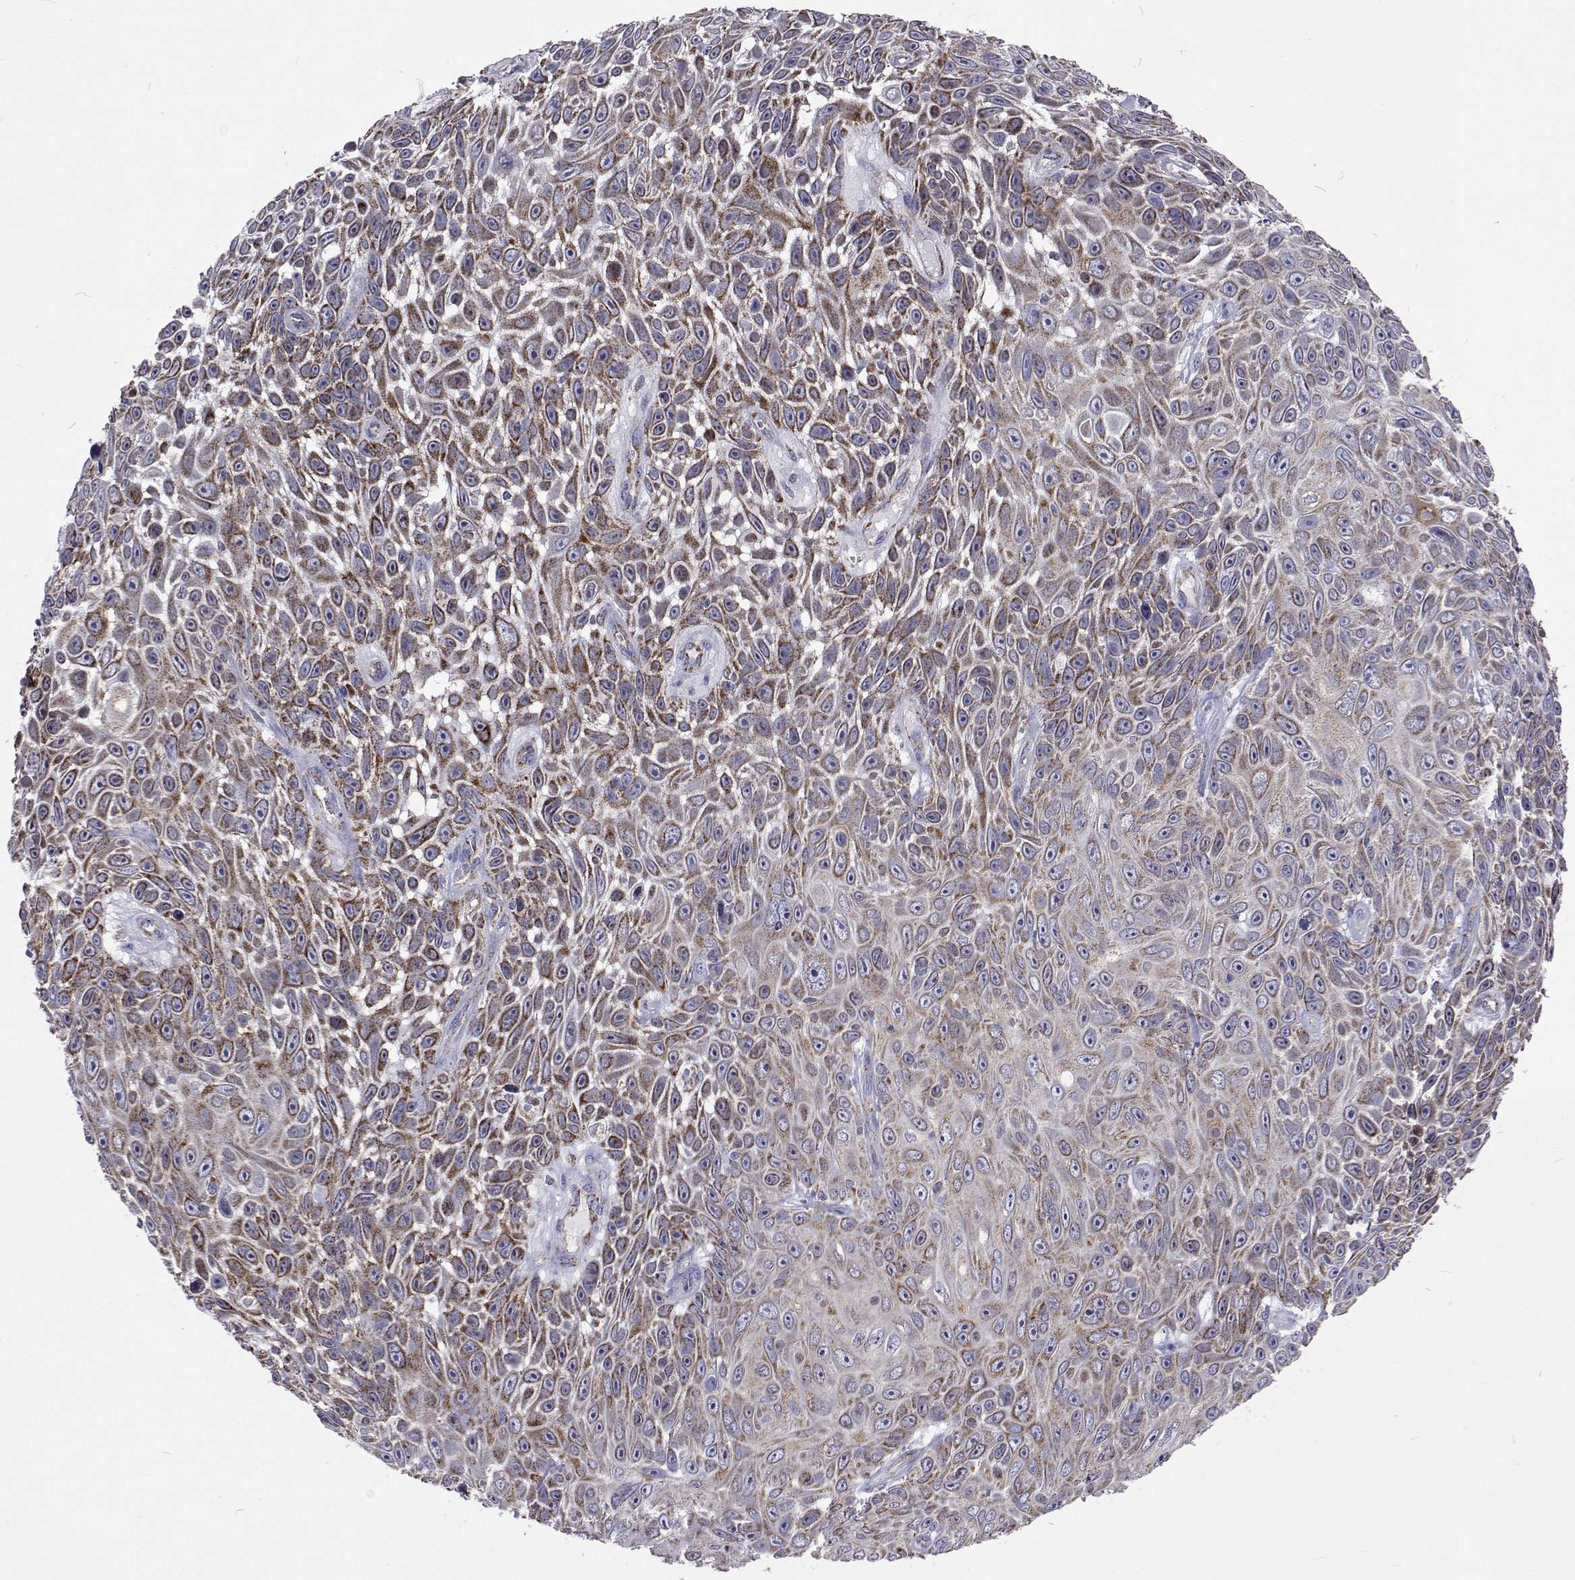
{"staining": {"intensity": "moderate", "quantity": "25%-75%", "location": "cytoplasmic/membranous"}, "tissue": "skin cancer", "cell_type": "Tumor cells", "image_type": "cancer", "snomed": [{"axis": "morphology", "description": "Squamous cell carcinoma, NOS"}, {"axis": "topography", "description": "Skin"}], "caption": "Immunohistochemical staining of skin cancer demonstrates moderate cytoplasmic/membranous protein positivity in about 25%-75% of tumor cells.", "gene": "MCCC2", "patient": {"sex": "male", "age": 82}}